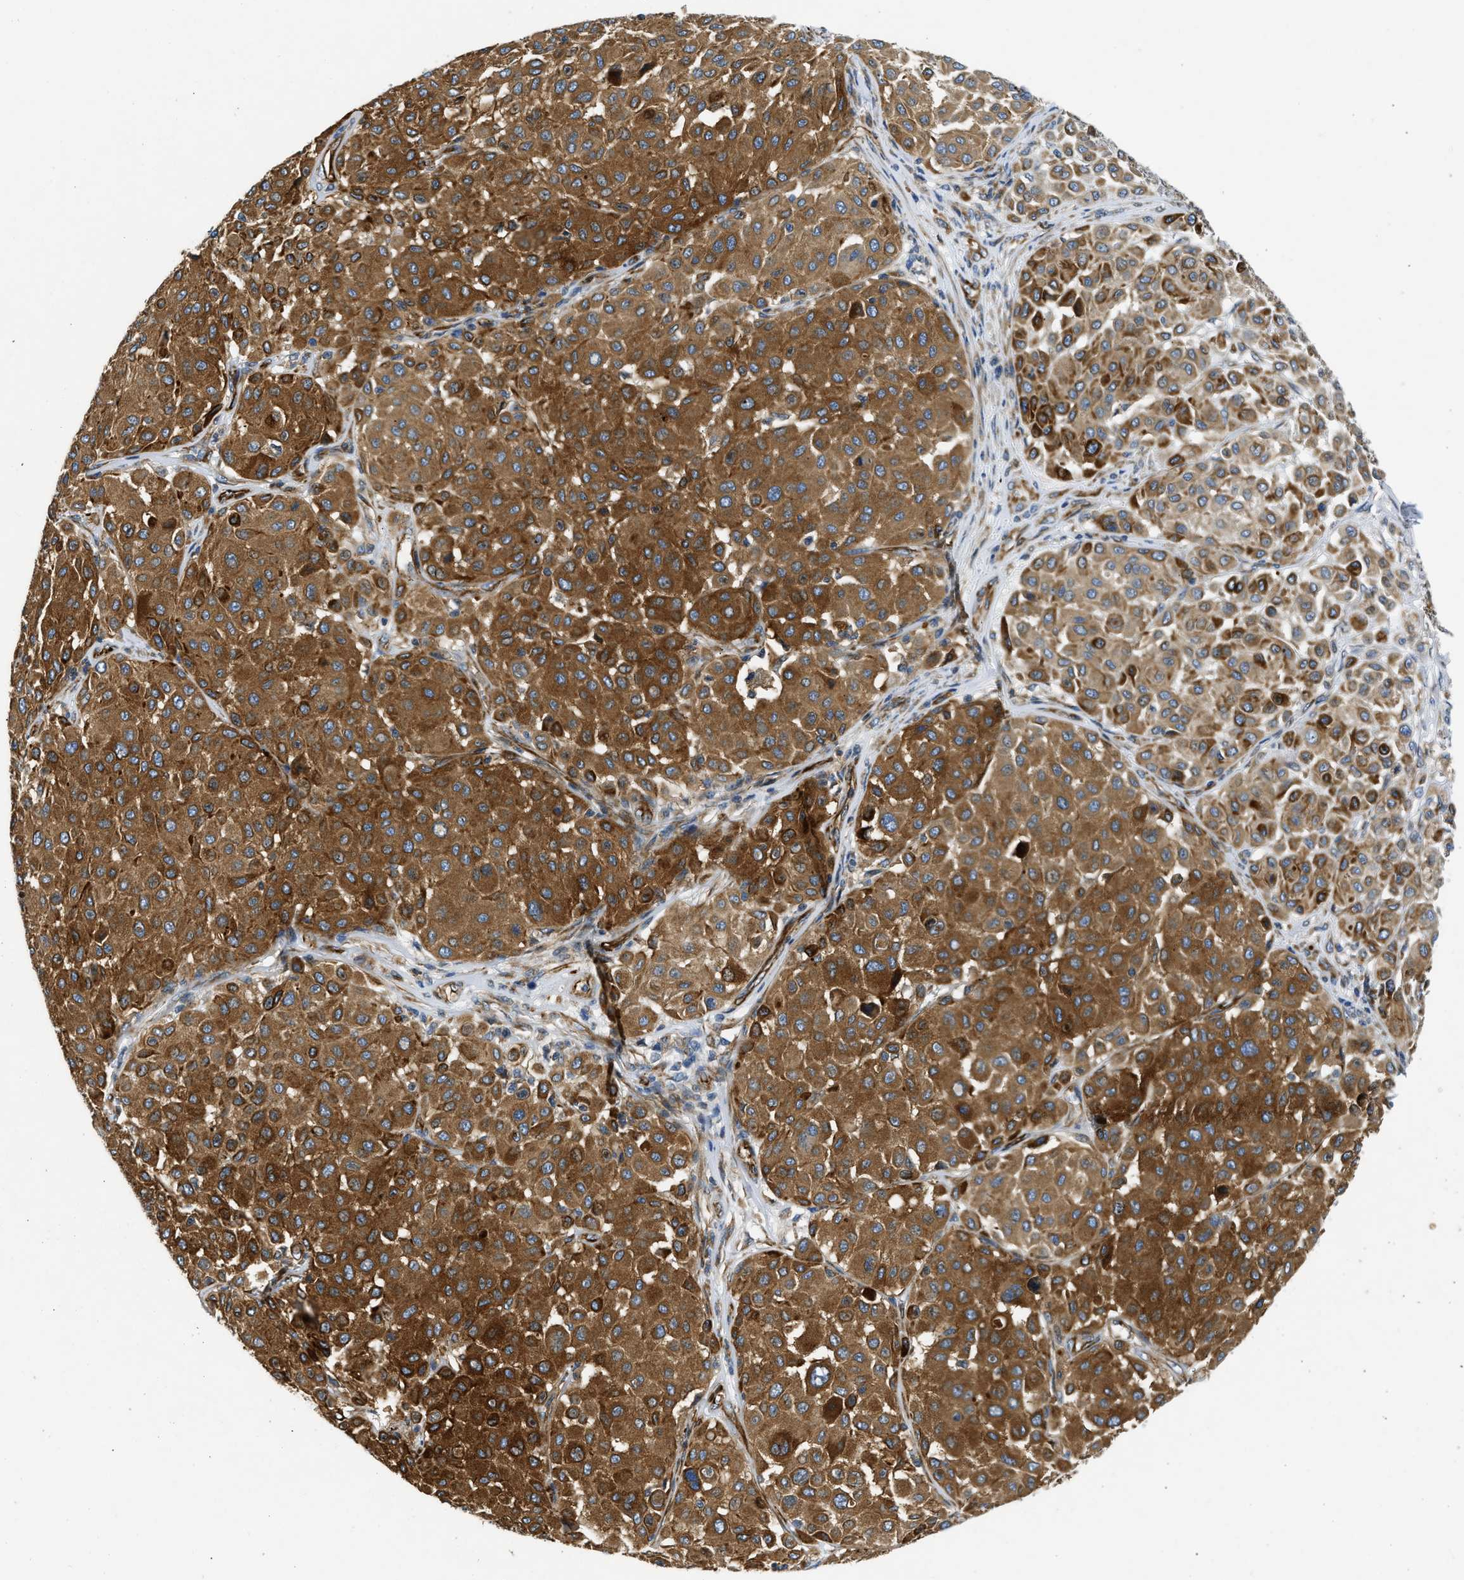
{"staining": {"intensity": "moderate", "quantity": ">75%", "location": "cytoplasmic/membranous"}, "tissue": "melanoma", "cell_type": "Tumor cells", "image_type": "cancer", "snomed": [{"axis": "morphology", "description": "Malignant melanoma, Metastatic site"}, {"axis": "topography", "description": "Soft tissue"}], "caption": "Immunohistochemical staining of human melanoma exhibits medium levels of moderate cytoplasmic/membranous protein staining in about >75% of tumor cells. The protein is stained brown, and the nuclei are stained in blue (DAB (3,3'-diaminobenzidine) IHC with brightfield microscopy, high magnification).", "gene": "ULK4", "patient": {"sex": "male", "age": 41}}